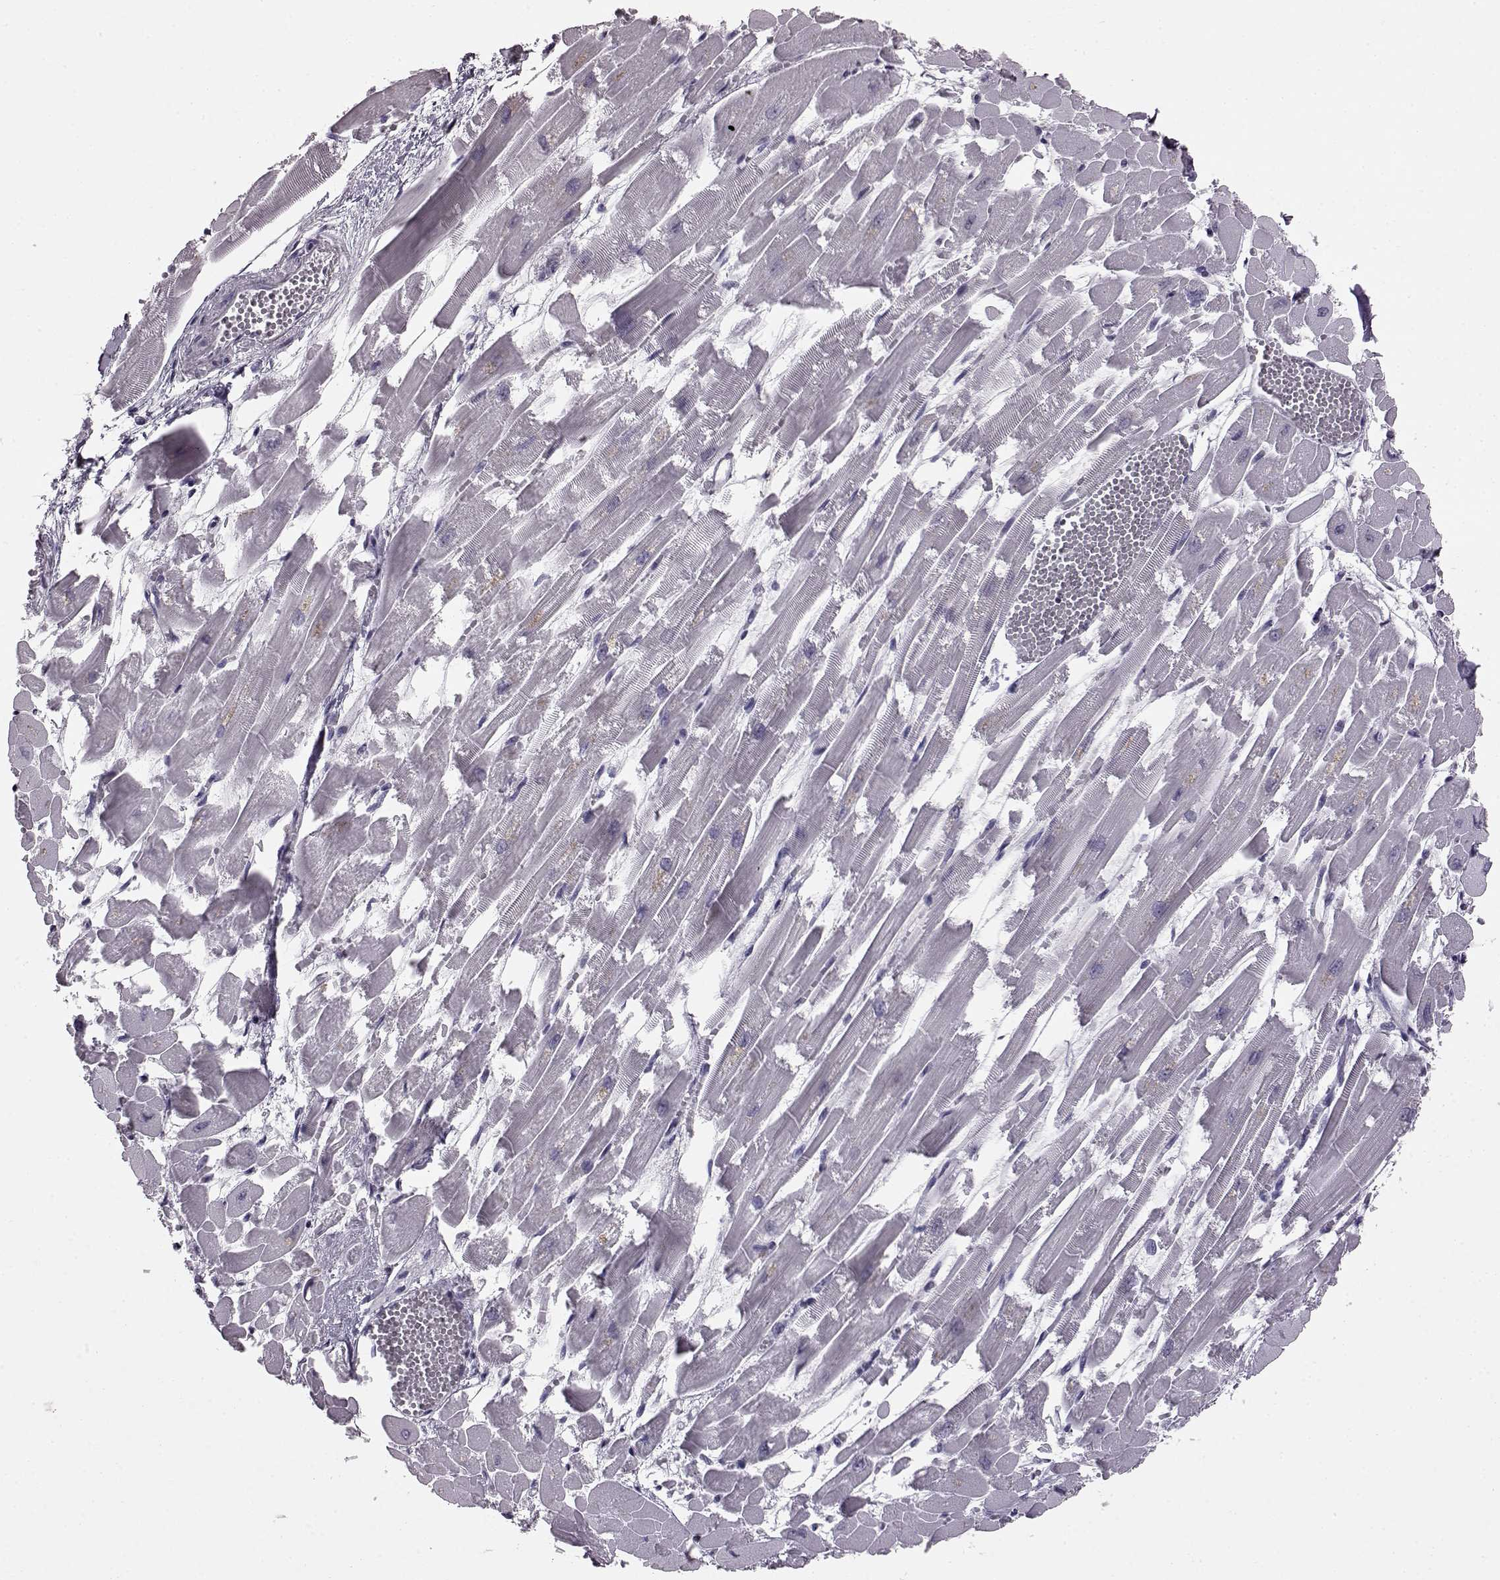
{"staining": {"intensity": "negative", "quantity": "none", "location": "none"}, "tissue": "heart muscle", "cell_type": "Cardiomyocytes", "image_type": "normal", "snomed": [{"axis": "morphology", "description": "Normal tissue, NOS"}, {"axis": "topography", "description": "Heart"}], "caption": "The histopathology image shows no significant positivity in cardiomyocytes of heart muscle.", "gene": "ADGRG2", "patient": {"sex": "female", "age": 52}}